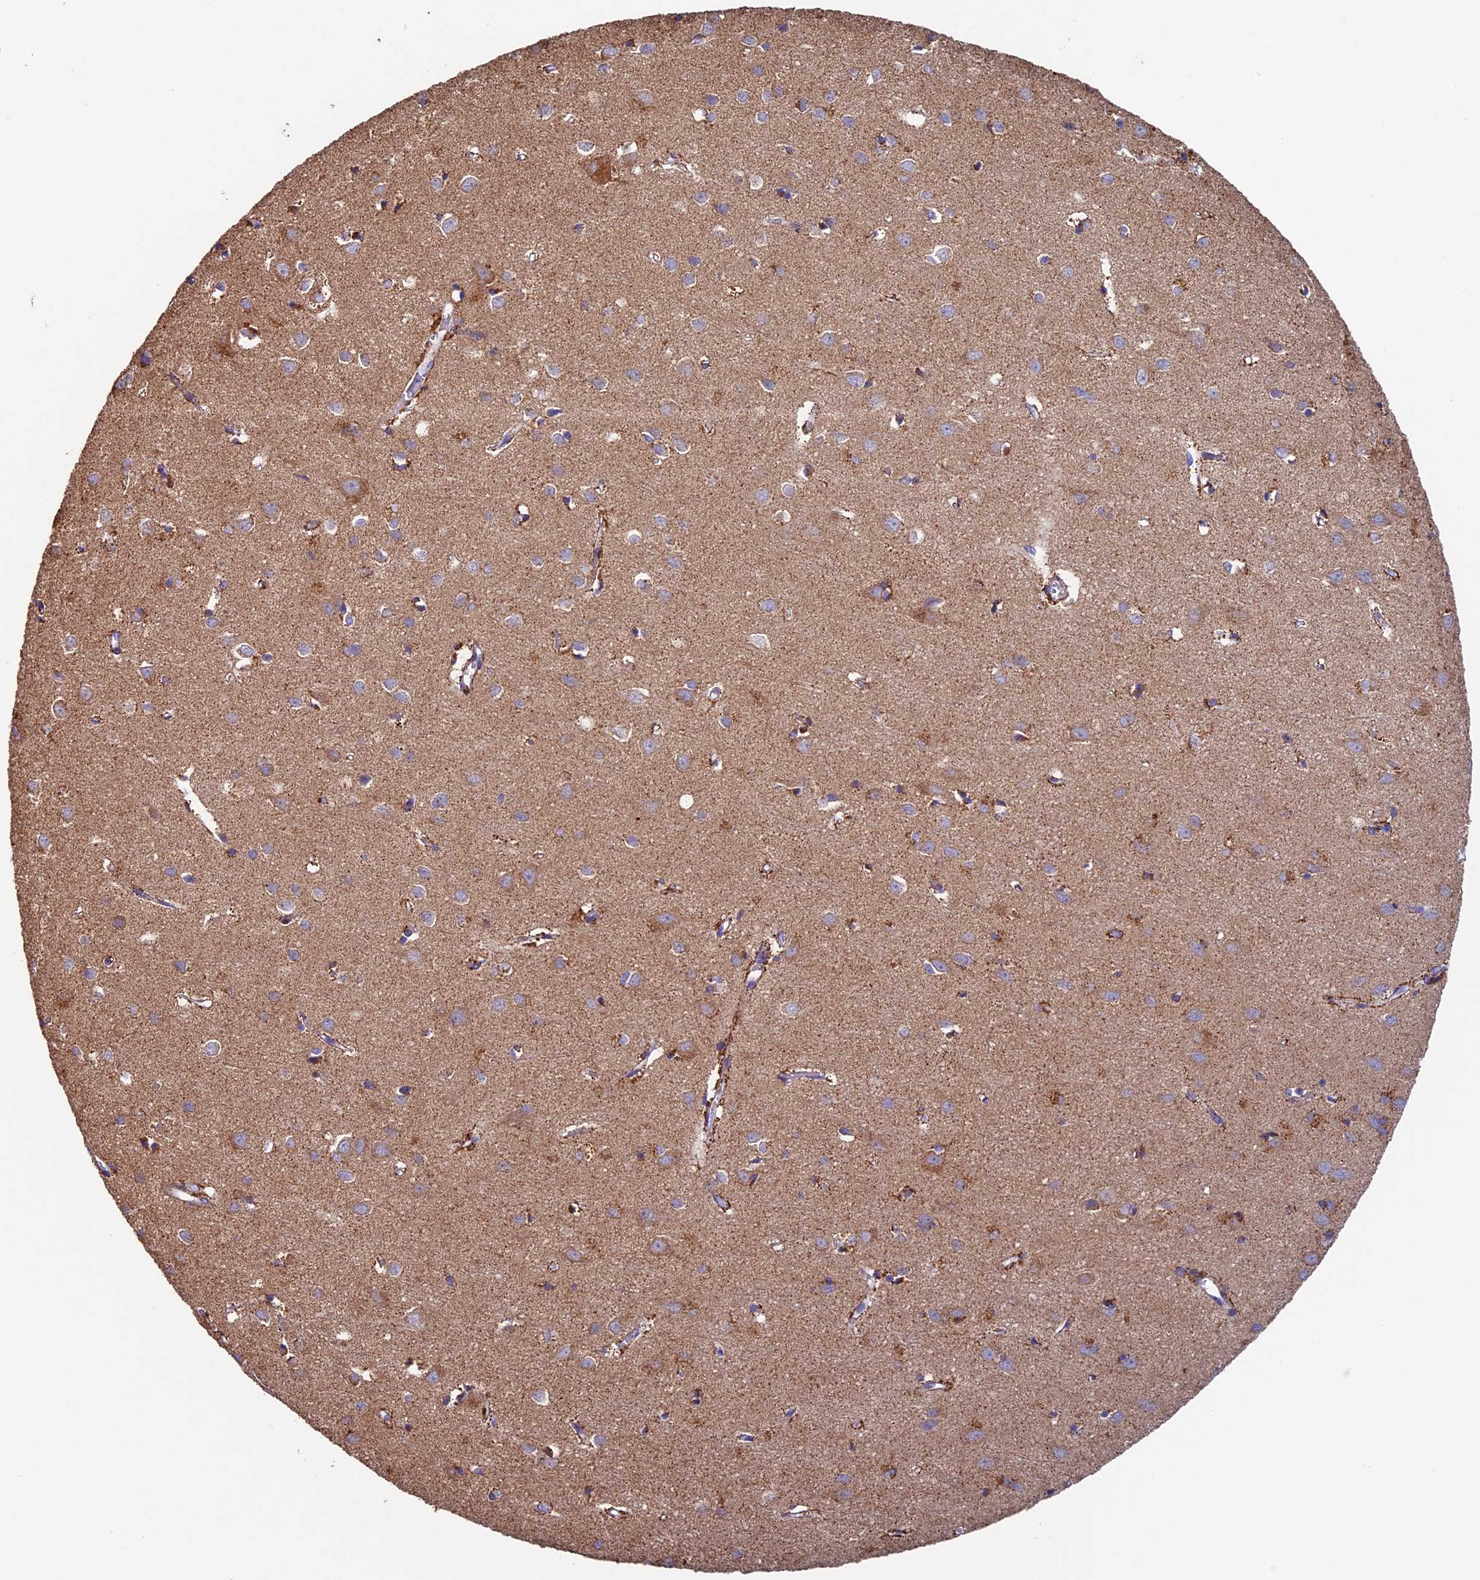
{"staining": {"intensity": "moderate", "quantity": "25%-75%", "location": "cytoplasmic/membranous"}, "tissue": "cerebral cortex", "cell_type": "Endothelial cells", "image_type": "normal", "snomed": [{"axis": "morphology", "description": "Normal tissue, NOS"}, {"axis": "topography", "description": "Cerebral cortex"}], "caption": "This is a micrograph of immunohistochemistry staining of benign cerebral cortex, which shows moderate staining in the cytoplasmic/membranous of endothelial cells.", "gene": "ADAT1", "patient": {"sex": "female", "age": 64}}